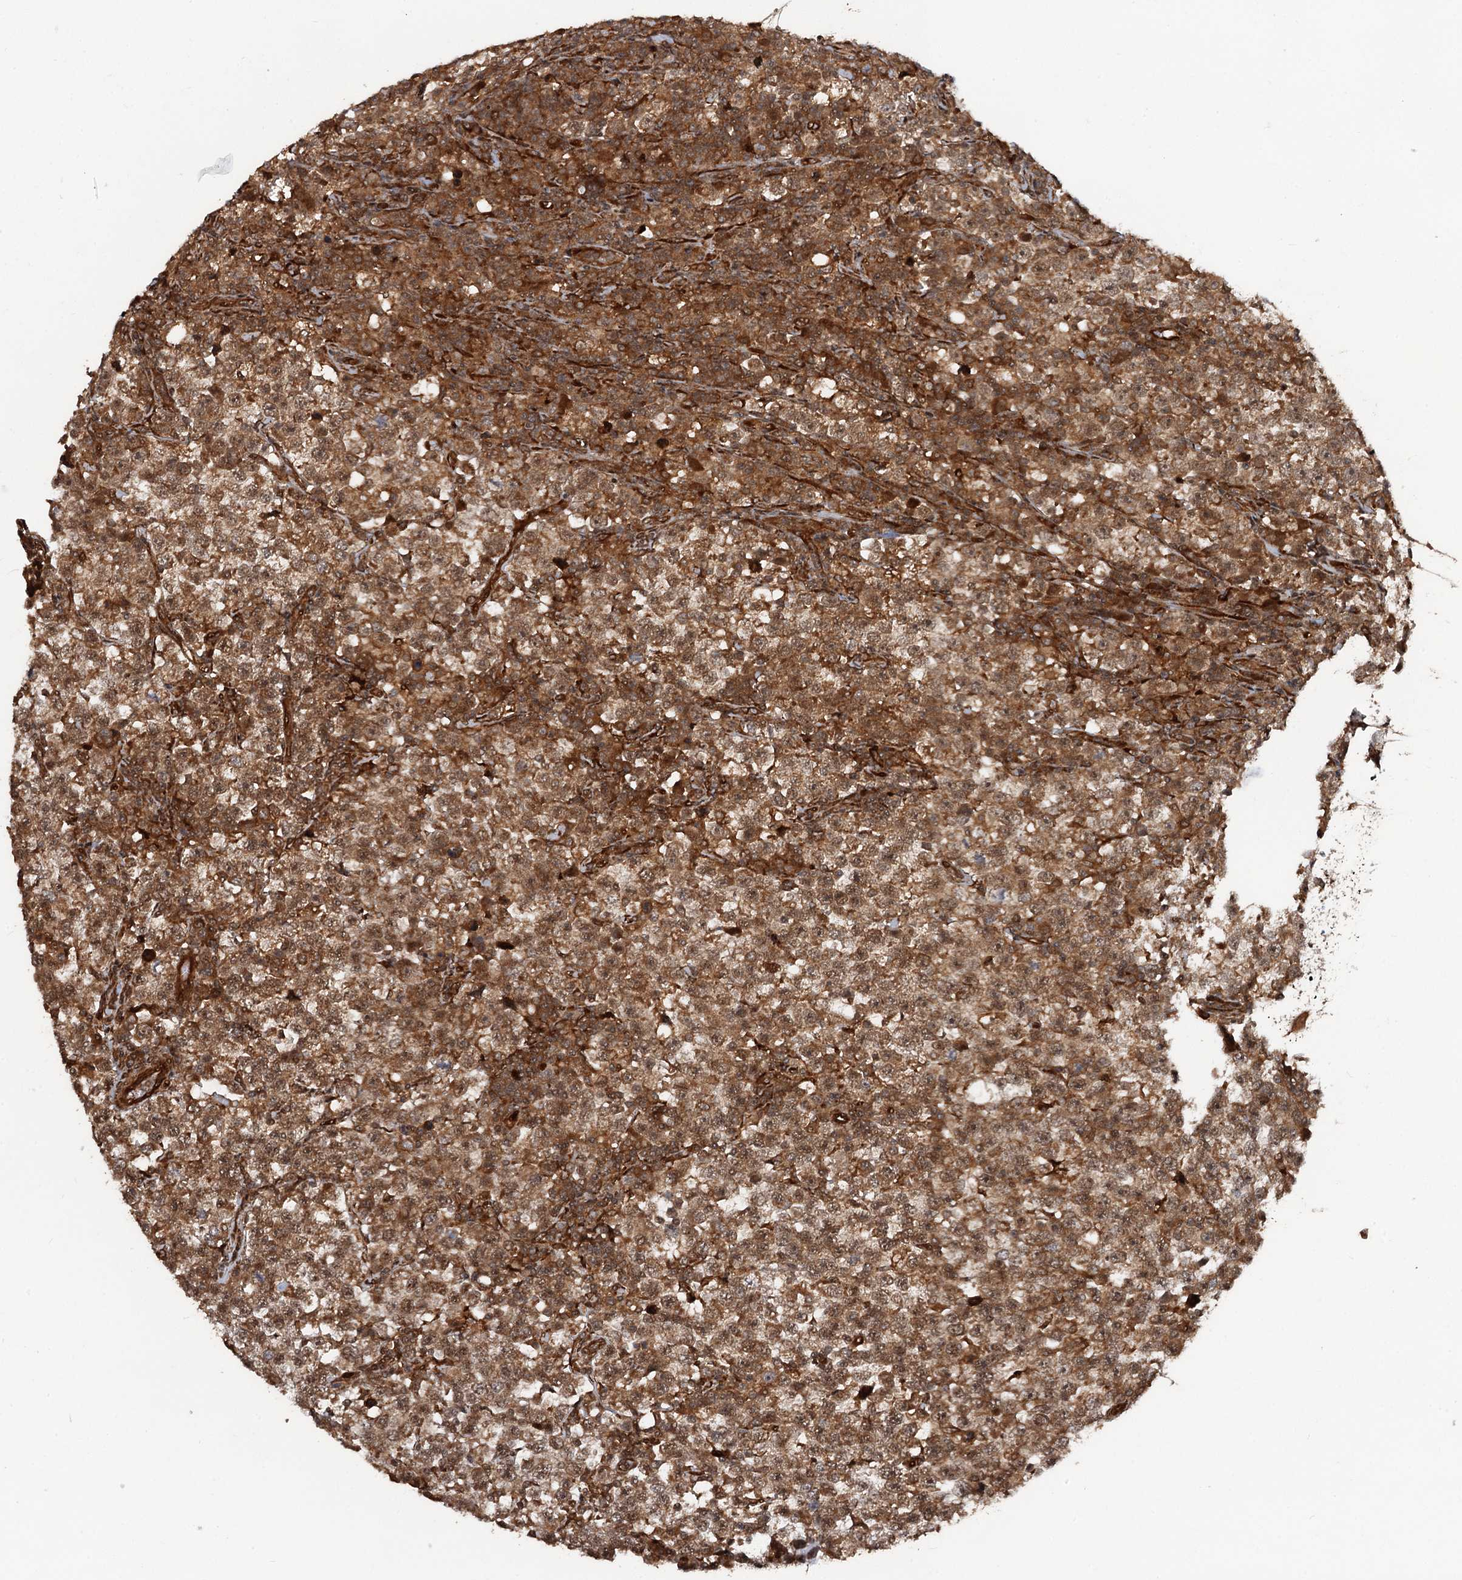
{"staining": {"intensity": "moderate", "quantity": ">75%", "location": "cytoplasmic/membranous,nuclear"}, "tissue": "testis cancer", "cell_type": "Tumor cells", "image_type": "cancer", "snomed": [{"axis": "morphology", "description": "Normal tissue, NOS"}, {"axis": "morphology", "description": "Seminoma, NOS"}, {"axis": "topography", "description": "Testis"}], "caption": "Brown immunohistochemical staining in human seminoma (testis) shows moderate cytoplasmic/membranous and nuclear expression in approximately >75% of tumor cells.", "gene": "SNRNP25", "patient": {"sex": "male", "age": 43}}